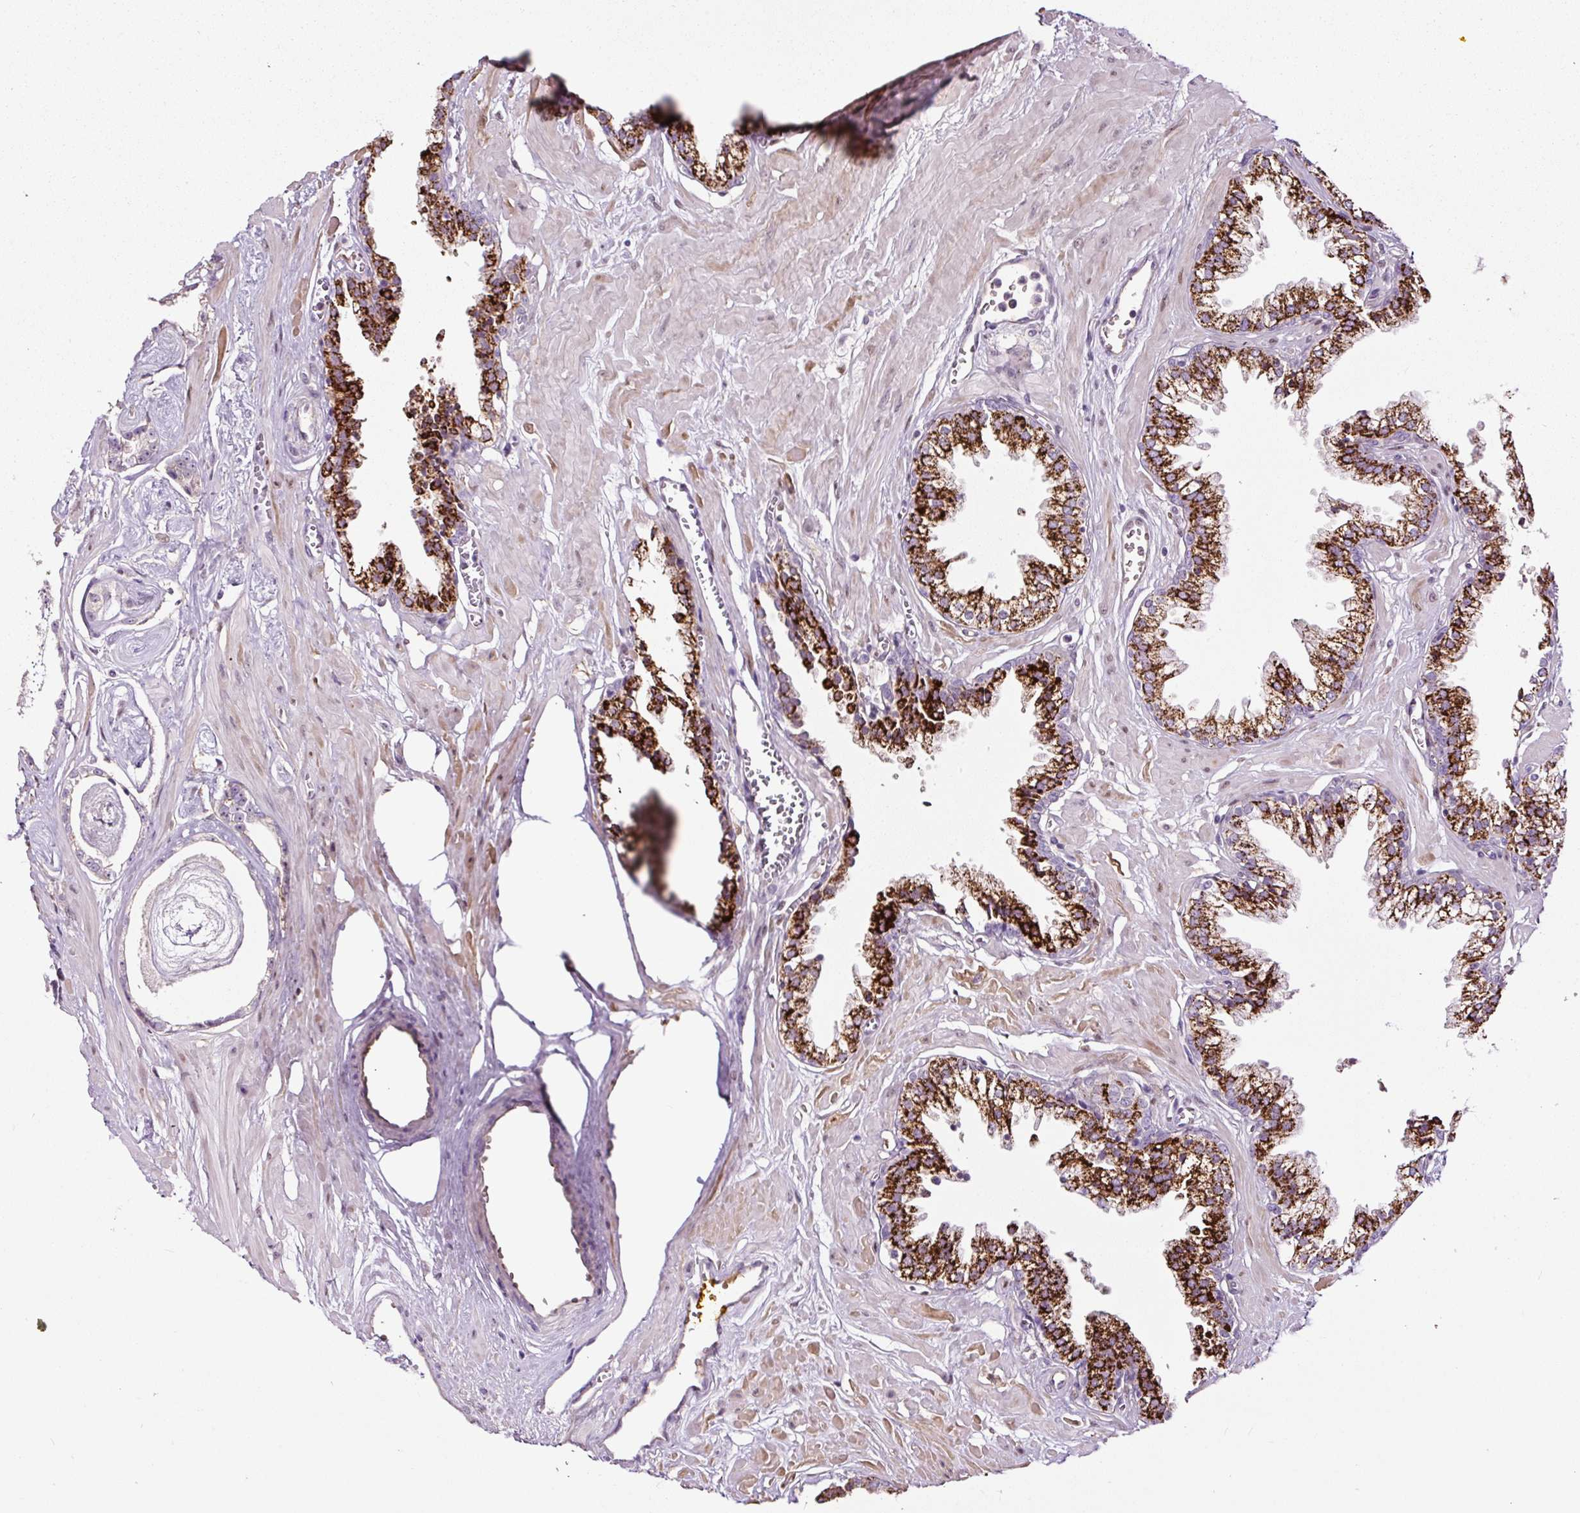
{"staining": {"intensity": "strong", "quantity": "25%-75%", "location": "cytoplasmic/membranous"}, "tissue": "prostate cancer", "cell_type": "Tumor cells", "image_type": "cancer", "snomed": [{"axis": "morphology", "description": "Adenocarcinoma, Low grade"}, {"axis": "topography", "description": "Prostate"}], "caption": "Brown immunohistochemical staining in human low-grade adenocarcinoma (prostate) exhibits strong cytoplasmic/membranous expression in about 25%-75% of tumor cells. The staining was performed using DAB (3,3'-diaminobenzidine), with brown indicating positive protein expression. Nuclei are stained blue with hematoxylin.", "gene": "LRRC24", "patient": {"sex": "male", "age": 60}}